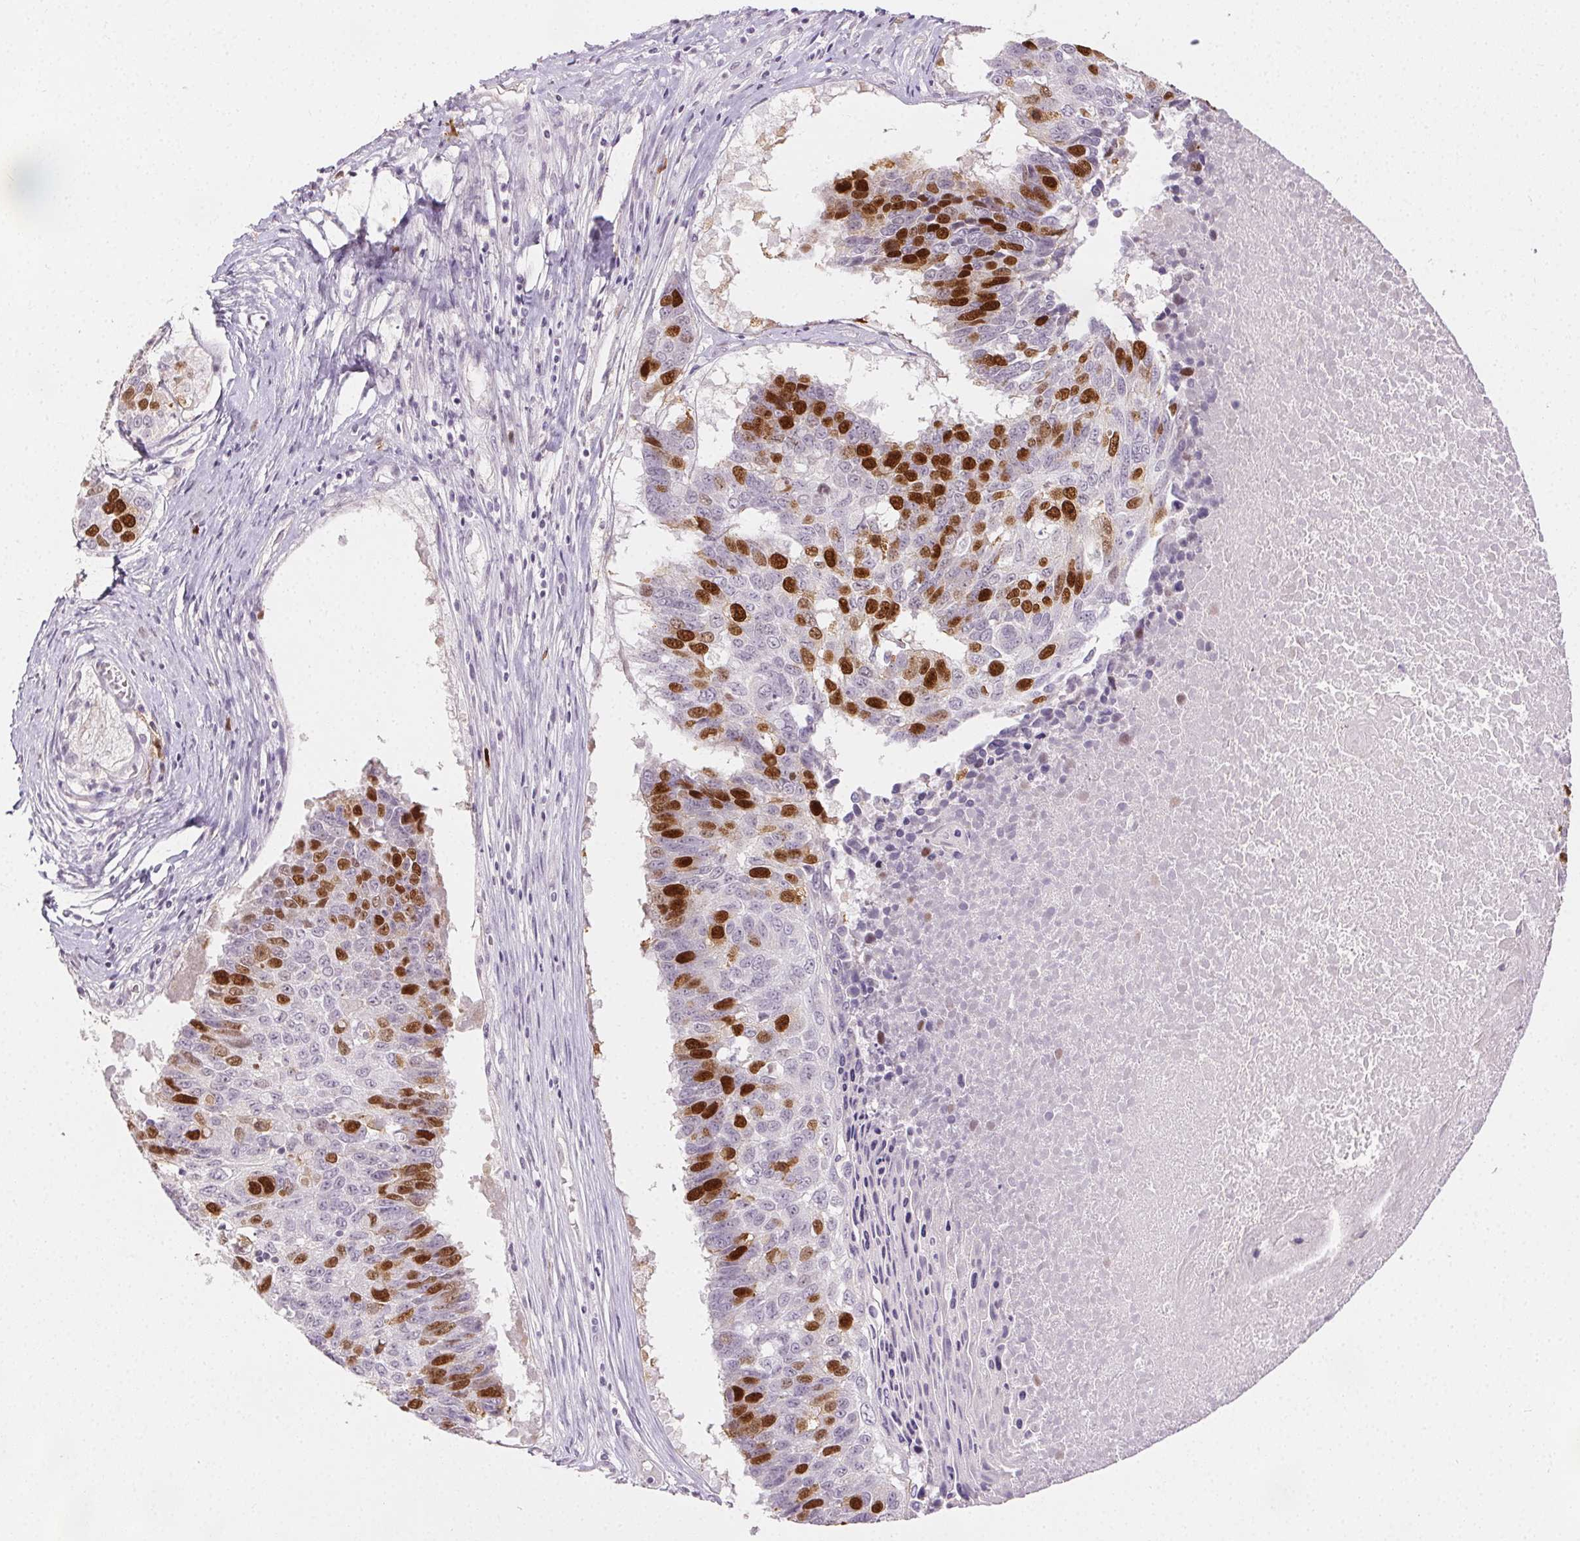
{"staining": {"intensity": "moderate", "quantity": "25%-75%", "location": "nuclear"}, "tissue": "lung cancer", "cell_type": "Tumor cells", "image_type": "cancer", "snomed": [{"axis": "morphology", "description": "Squamous cell carcinoma, NOS"}, {"axis": "topography", "description": "Lung"}], "caption": "Human lung cancer (squamous cell carcinoma) stained for a protein (brown) exhibits moderate nuclear positive positivity in approximately 25%-75% of tumor cells.", "gene": "ANLN", "patient": {"sex": "male", "age": 73}}